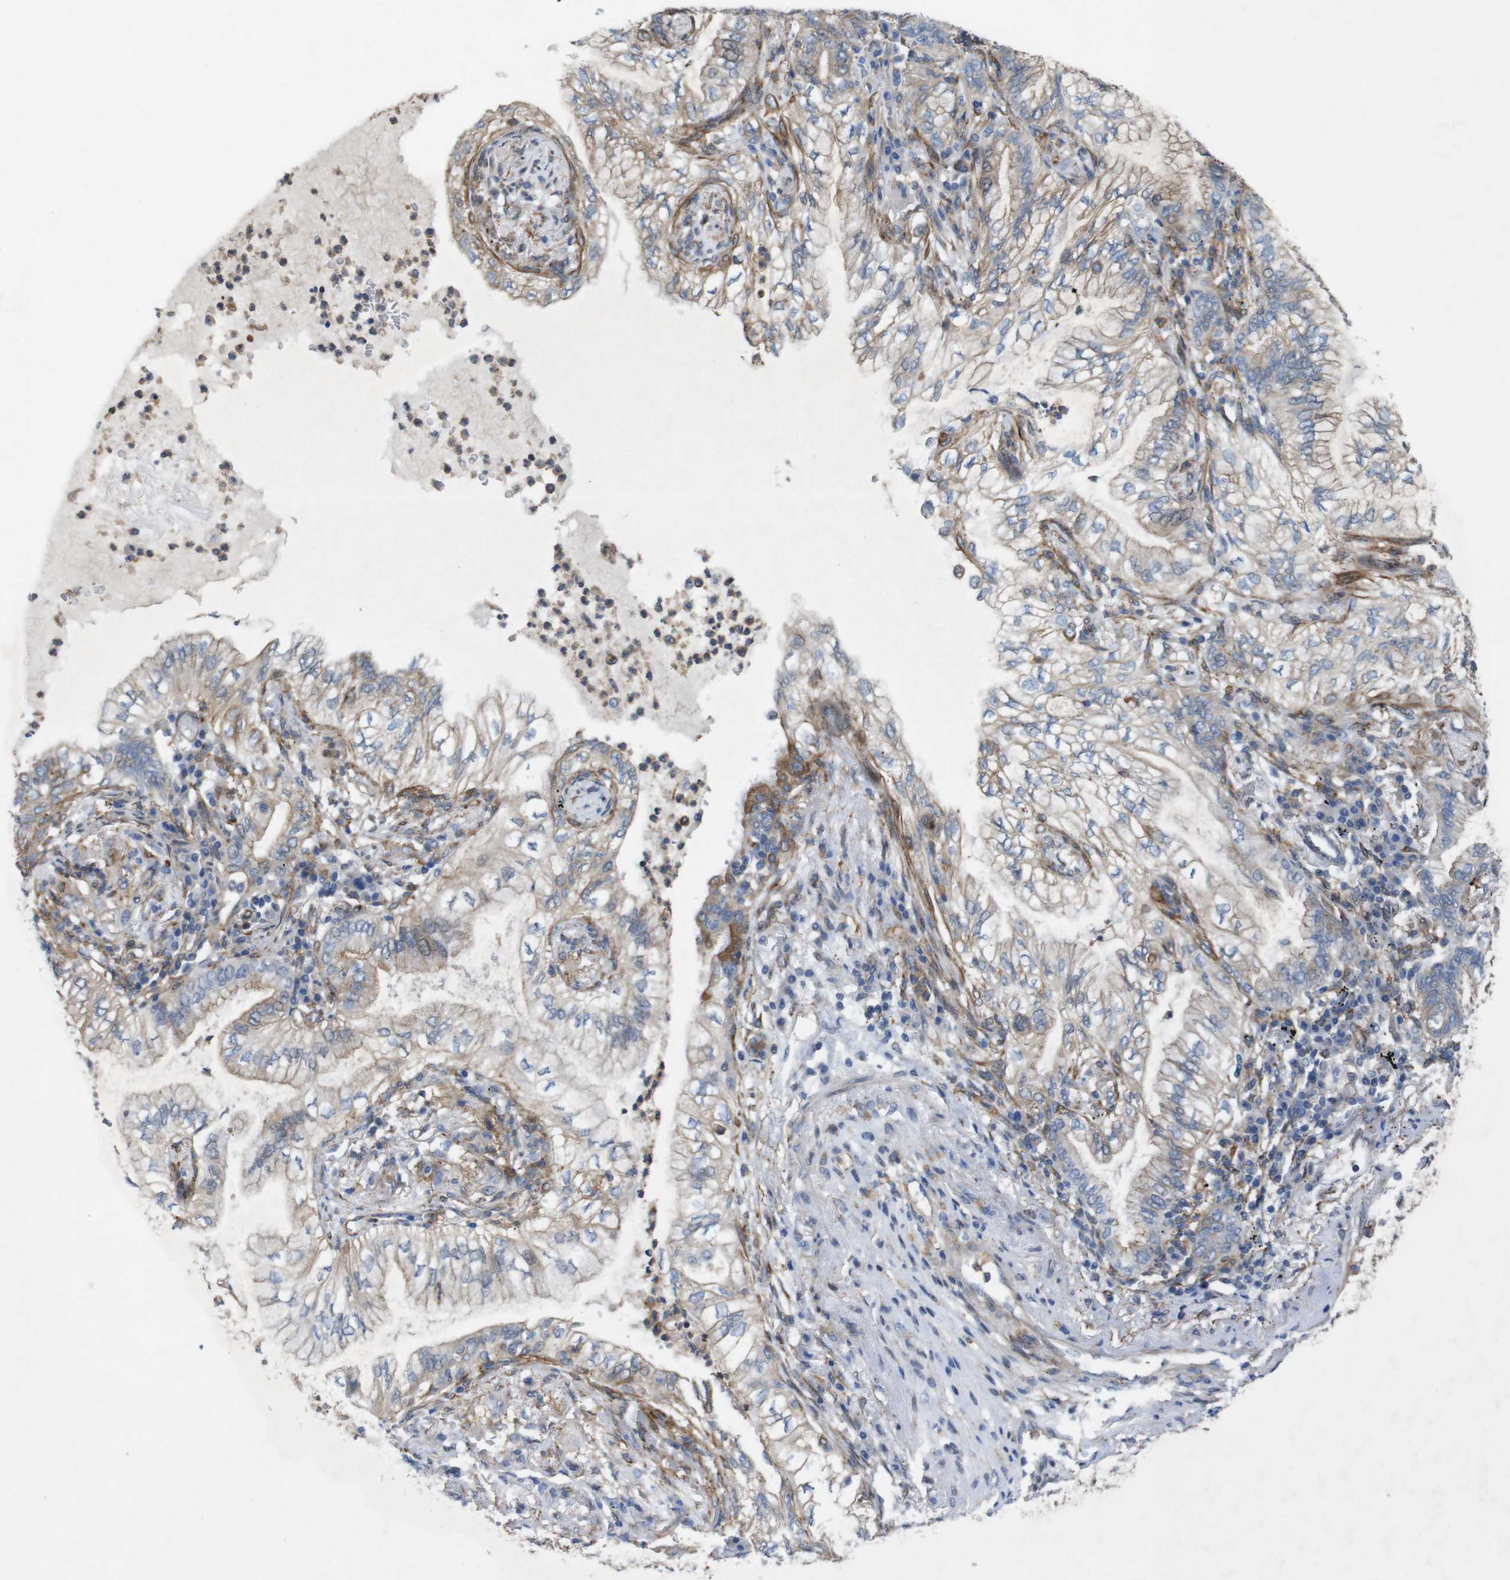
{"staining": {"intensity": "moderate", "quantity": "<25%", "location": "cytoplasmic/membranous"}, "tissue": "lung cancer", "cell_type": "Tumor cells", "image_type": "cancer", "snomed": [{"axis": "morphology", "description": "Normal tissue, NOS"}, {"axis": "morphology", "description": "Adenocarcinoma, NOS"}, {"axis": "topography", "description": "Bronchus"}, {"axis": "topography", "description": "Lung"}], "caption": "The histopathology image reveals immunohistochemical staining of lung adenocarcinoma. There is moderate cytoplasmic/membranous positivity is seen in approximately <25% of tumor cells. (DAB (3,3'-diaminobenzidine) IHC, brown staining for protein, blue staining for nuclei).", "gene": "PTGER4", "patient": {"sex": "female", "age": 70}}